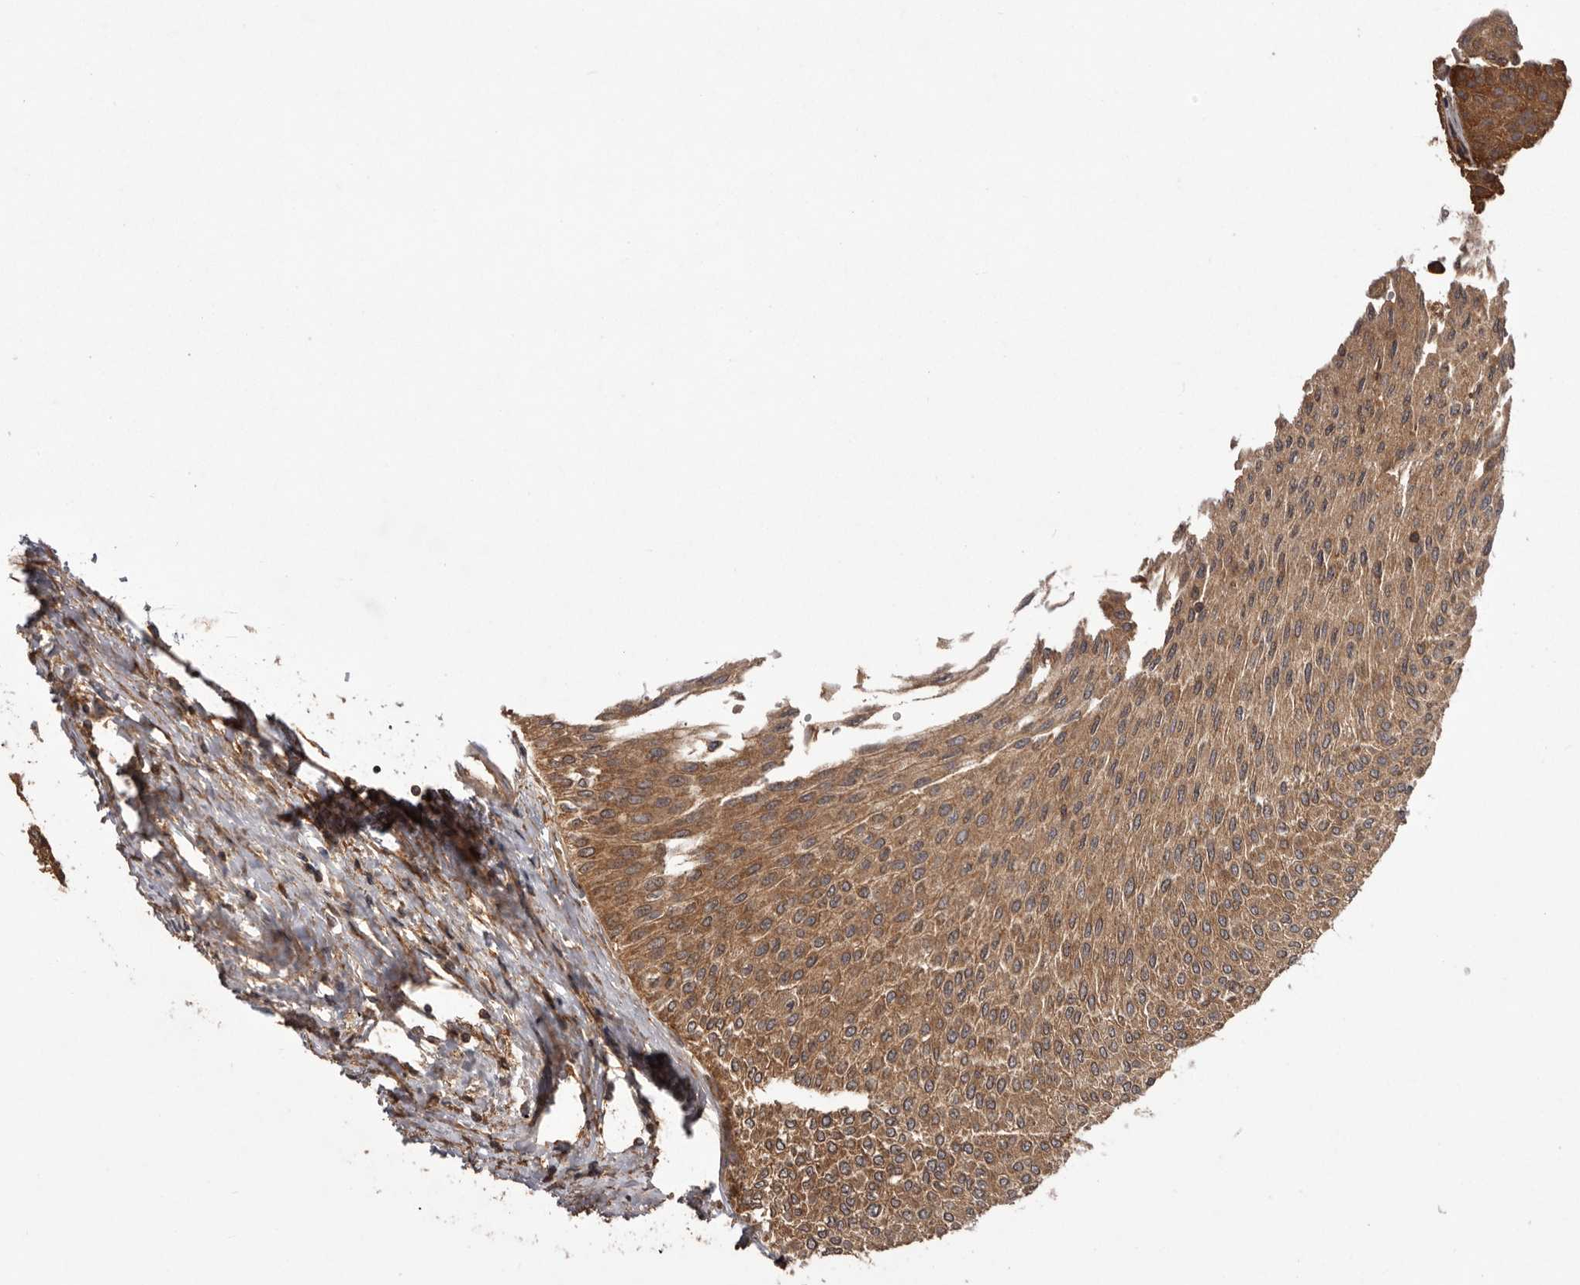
{"staining": {"intensity": "strong", "quantity": ">75%", "location": "cytoplasmic/membranous"}, "tissue": "urothelial cancer", "cell_type": "Tumor cells", "image_type": "cancer", "snomed": [{"axis": "morphology", "description": "Urothelial carcinoma, Low grade"}, {"axis": "topography", "description": "Urinary bladder"}], "caption": "Urothelial cancer stained for a protein reveals strong cytoplasmic/membranous positivity in tumor cells.", "gene": "SLC22A3", "patient": {"sex": "male", "age": 78}}